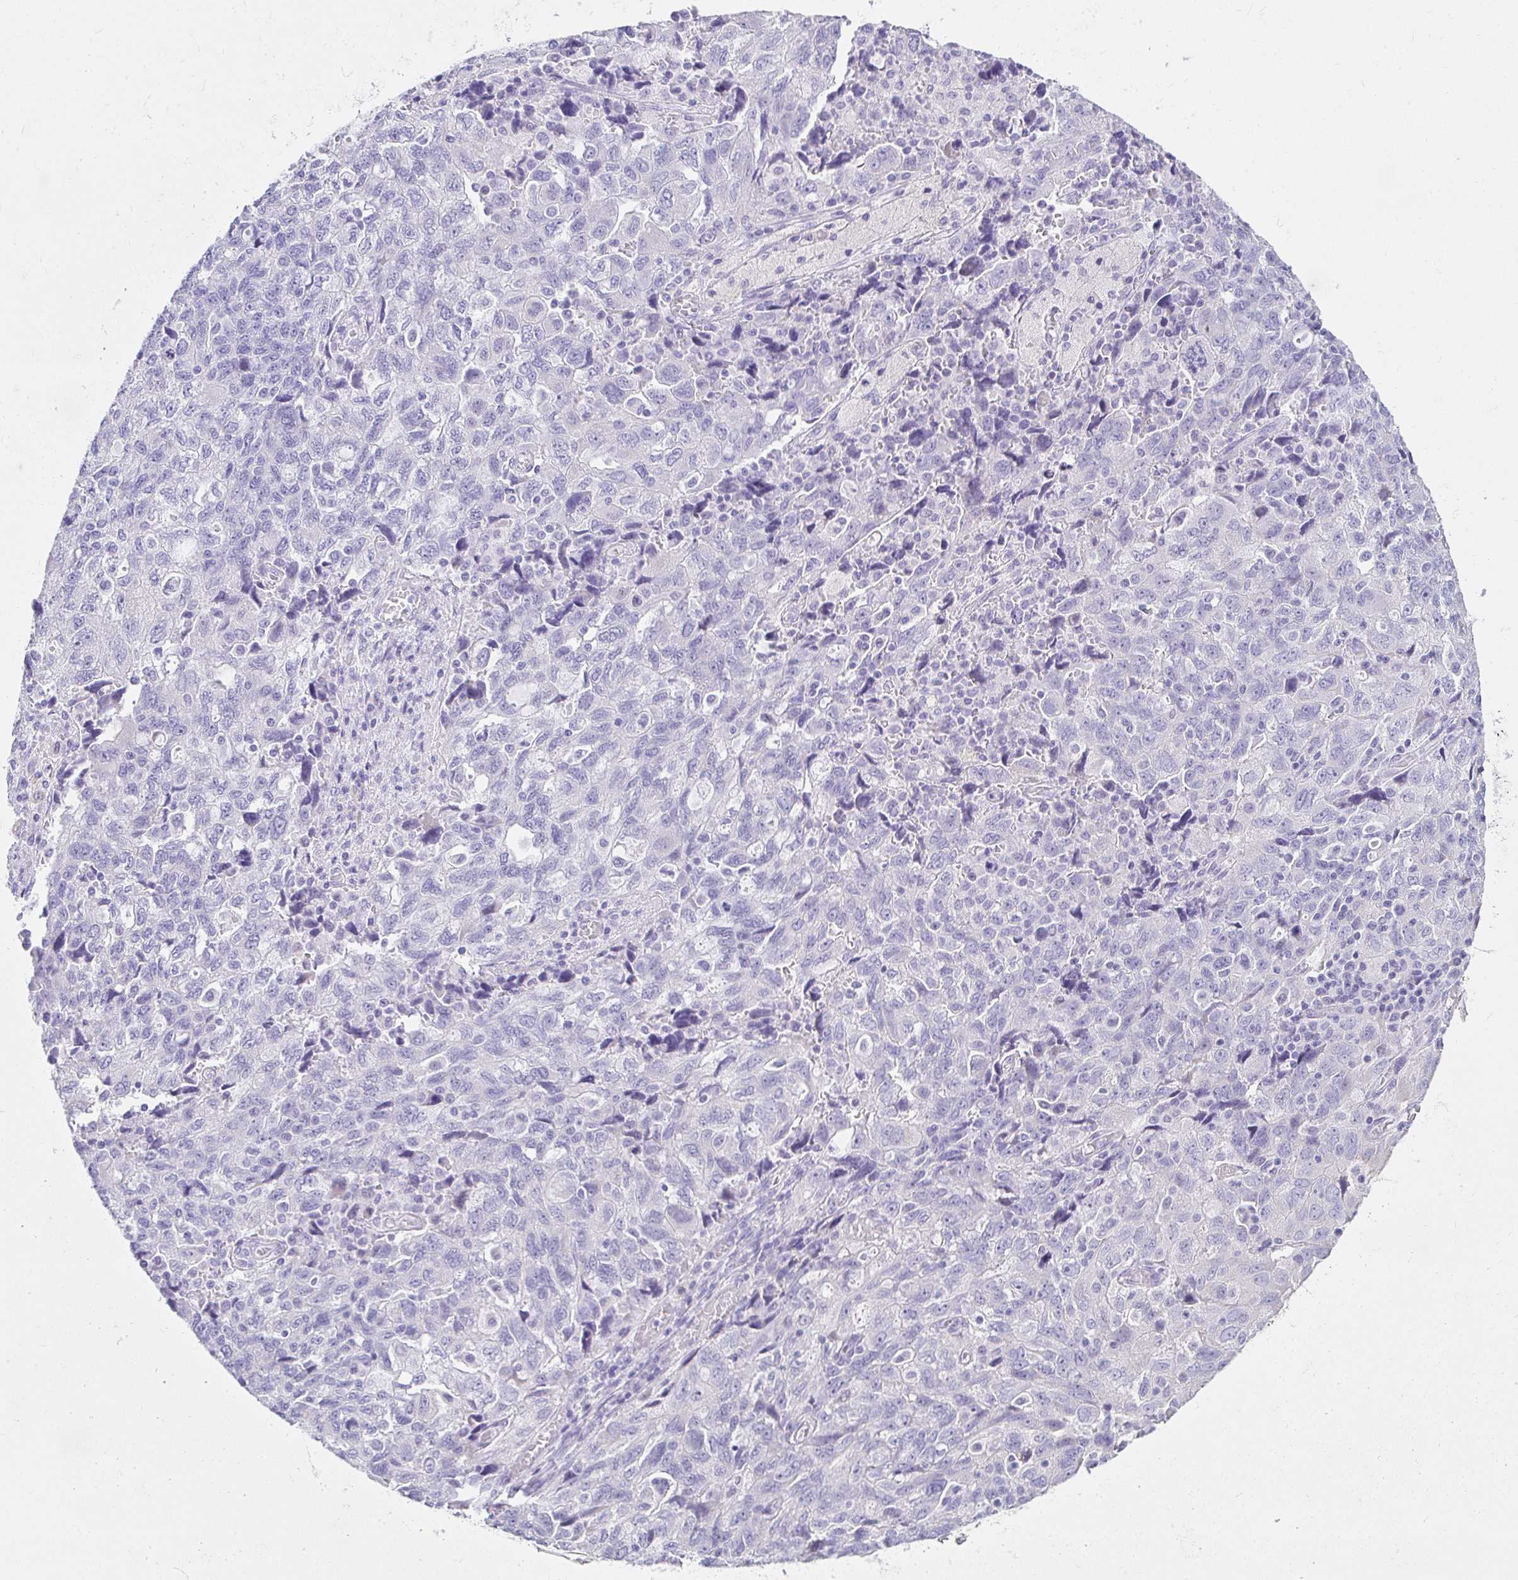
{"staining": {"intensity": "negative", "quantity": "none", "location": "none"}, "tissue": "ovarian cancer", "cell_type": "Tumor cells", "image_type": "cancer", "snomed": [{"axis": "morphology", "description": "Carcinoma, NOS"}, {"axis": "morphology", "description": "Cystadenocarcinoma, serous, NOS"}, {"axis": "topography", "description": "Ovary"}], "caption": "Ovarian carcinoma was stained to show a protein in brown. There is no significant expression in tumor cells.", "gene": "VGLL1", "patient": {"sex": "female", "age": 69}}